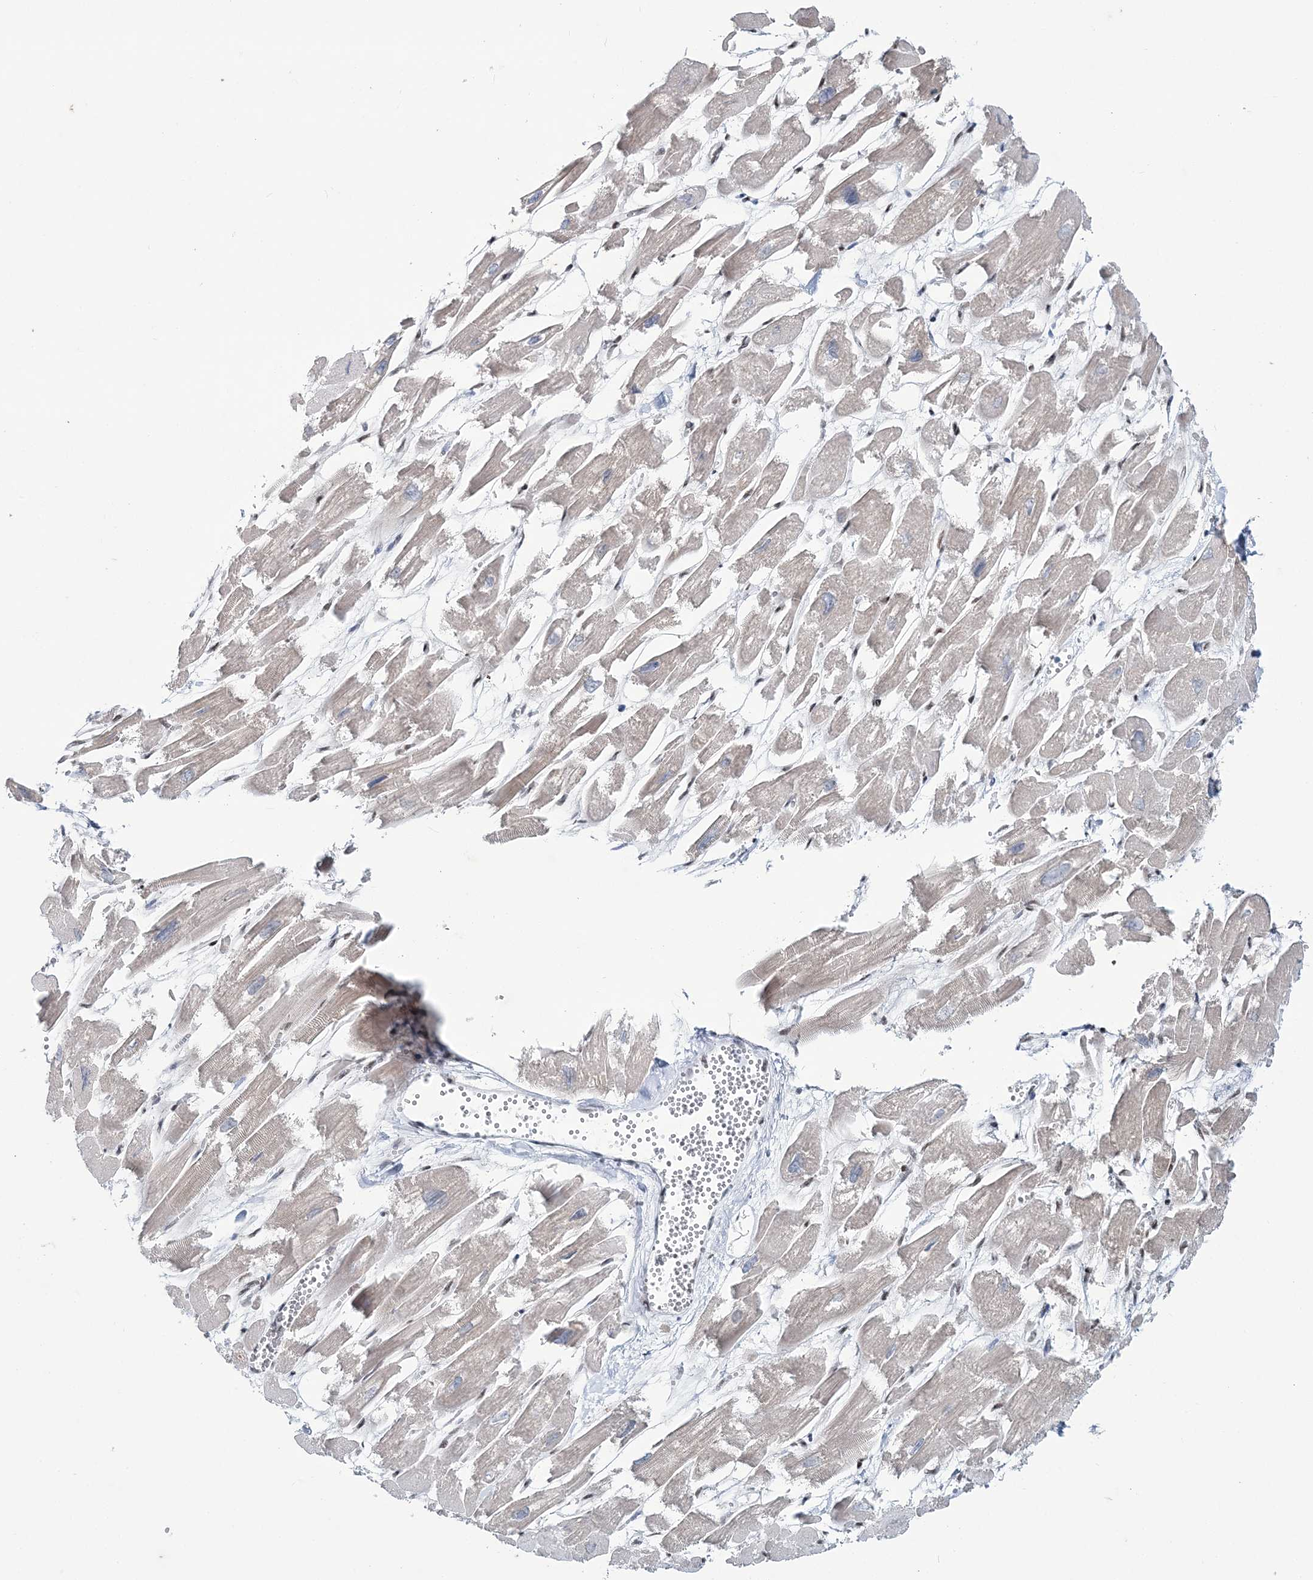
{"staining": {"intensity": "negative", "quantity": "none", "location": "none"}, "tissue": "heart muscle", "cell_type": "Cardiomyocytes", "image_type": "normal", "snomed": [{"axis": "morphology", "description": "Normal tissue, NOS"}, {"axis": "topography", "description": "Heart"}], "caption": "Immunohistochemistry histopathology image of benign heart muscle: human heart muscle stained with DAB displays no significant protein positivity in cardiomyocytes. (Stains: DAB (3,3'-diaminobenzidine) immunohistochemistry with hematoxylin counter stain, Microscopy: brightfield microscopy at high magnification).", "gene": "LRRFIP2", "patient": {"sex": "male", "age": 54}}